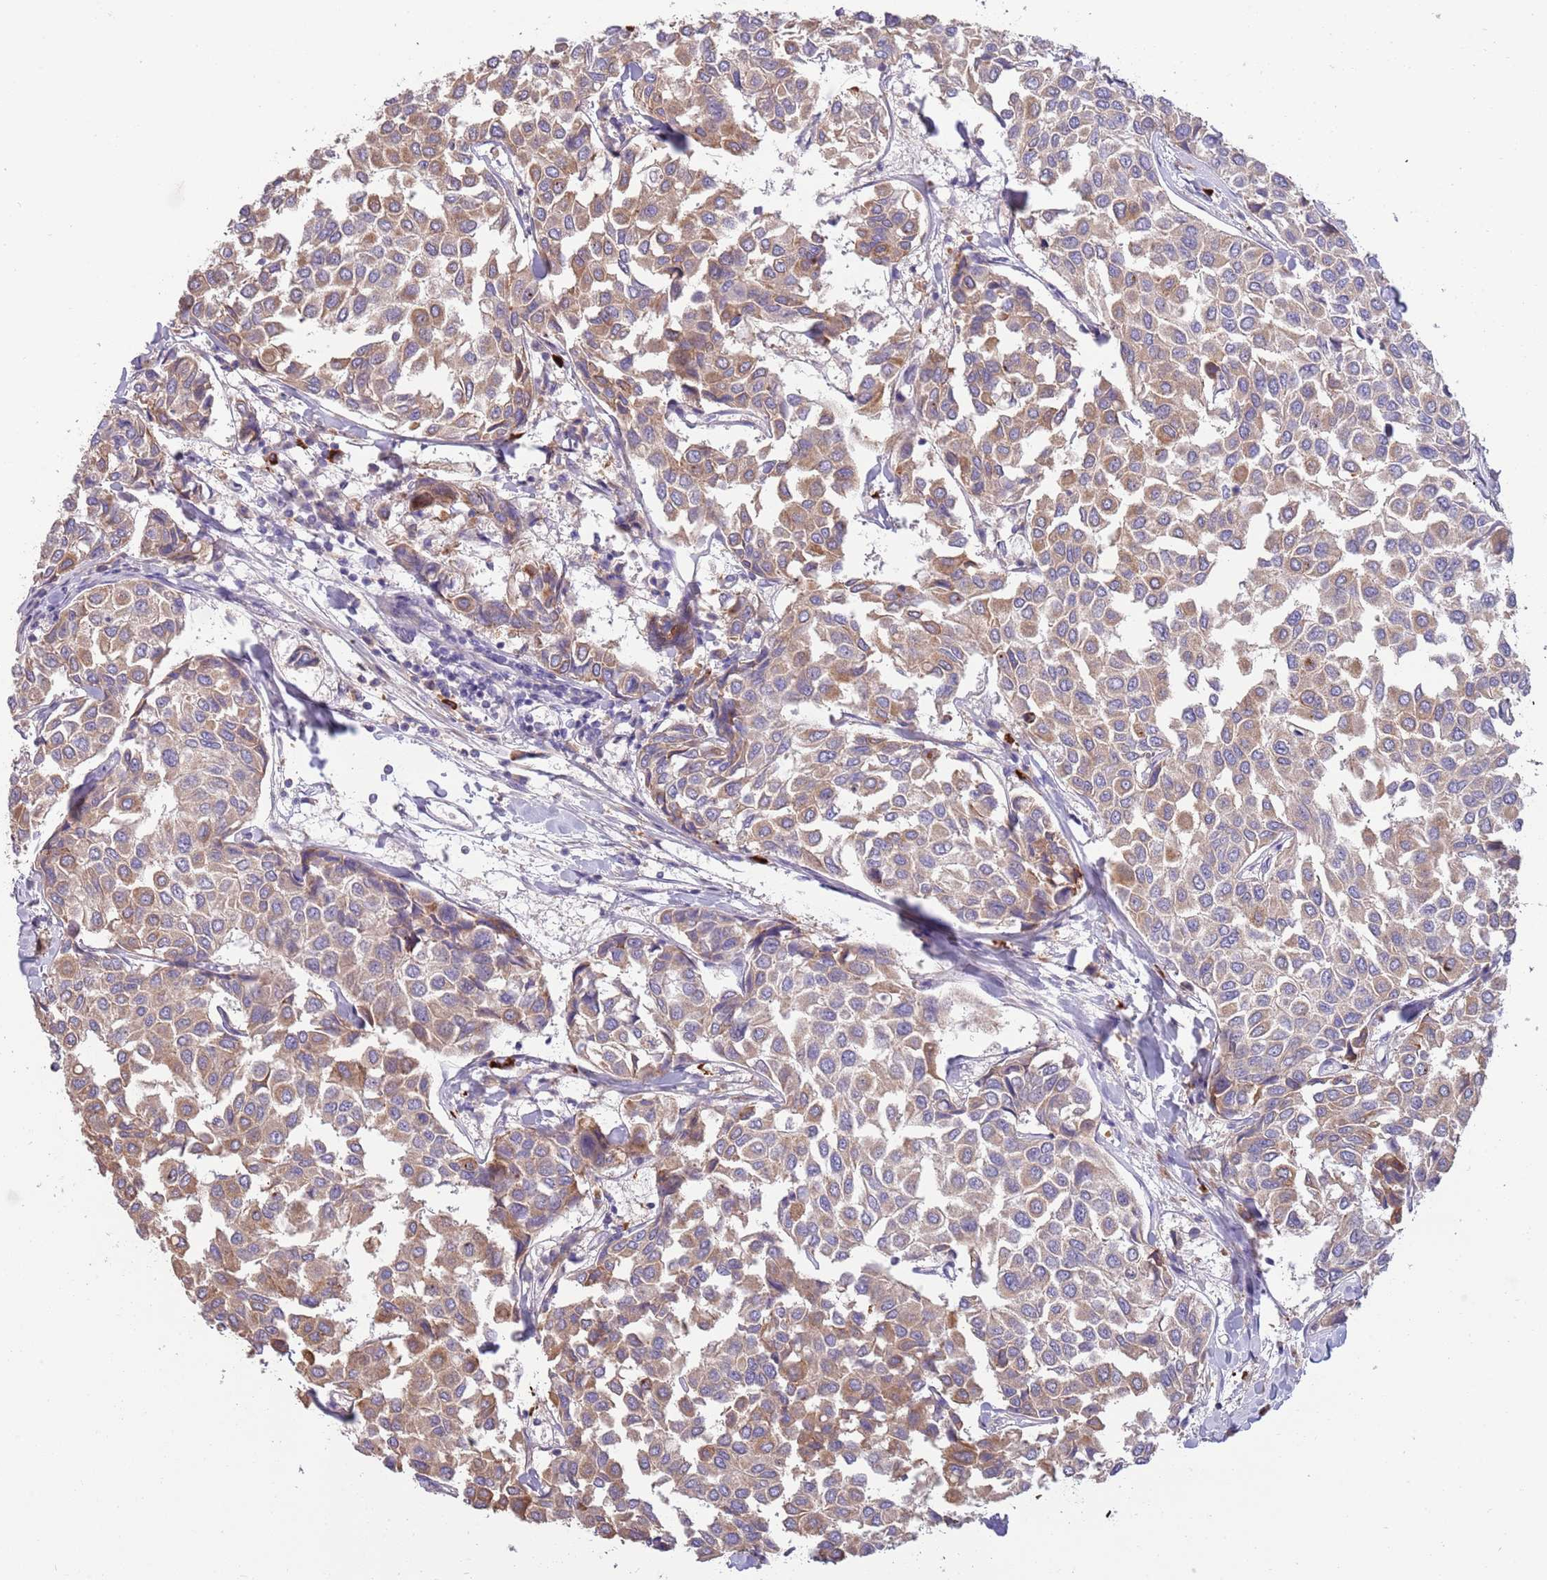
{"staining": {"intensity": "moderate", "quantity": "25%-75%", "location": "cytoplasmic/membranous"}, "tissue": "breast cancer", "cell_type": "Tumor cells", "image_type": "cancer", "snomed": [{"axis": "morphology", "description": "Duct carcinoma"}, {"axis": "topography", "description": "Breast"}], "caption": "Moderate cytoplasmic/membranous positivity is identified in about 25%-75% of tumor cells in breast cancer (invasive ductal carcinoma). (IHC, brightfield microscopy, high magnification).", "gene": "SUSD1", "patient": {"sex": "female", "age": 55}}